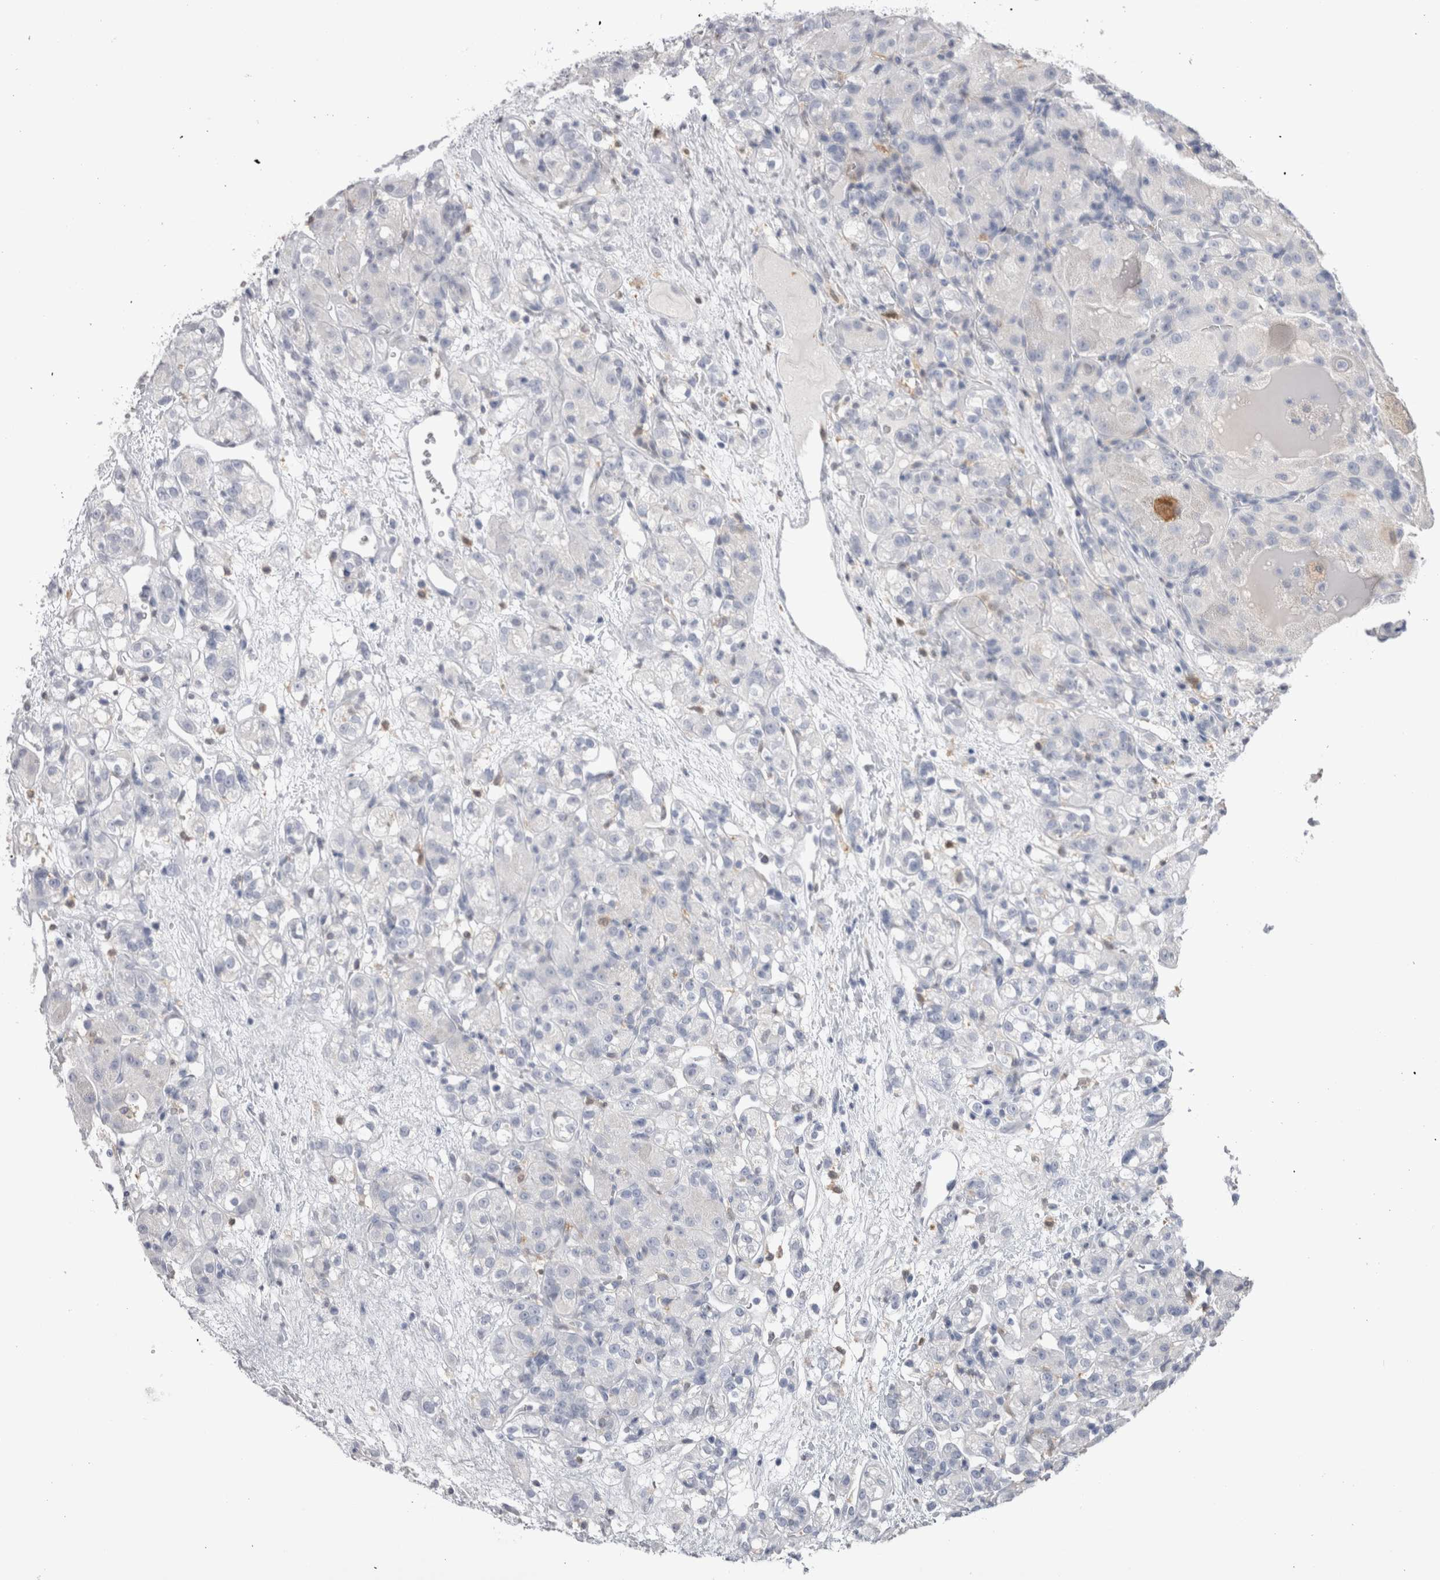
{"staining": {"intensity": "negative", "quantity": "none", "location": "none"}, "tissue": "renal cancer", "cell_type": "Tumor cells", "image_type": "cancer", "snomed": [{"axis": "morphology", "description": "Normal tissue, NOS"}, {"axis": "morphology", "description": "Adenocarcinoma, NOS"}, {"axis": "topography", "description": "Kidney"}], "caption": "Immunohistochemical staining of renal cancer displays no significant positivity in tumor cells.", "gene": "SUCNR1", "patient": {"sex": "male", "age": 61}}